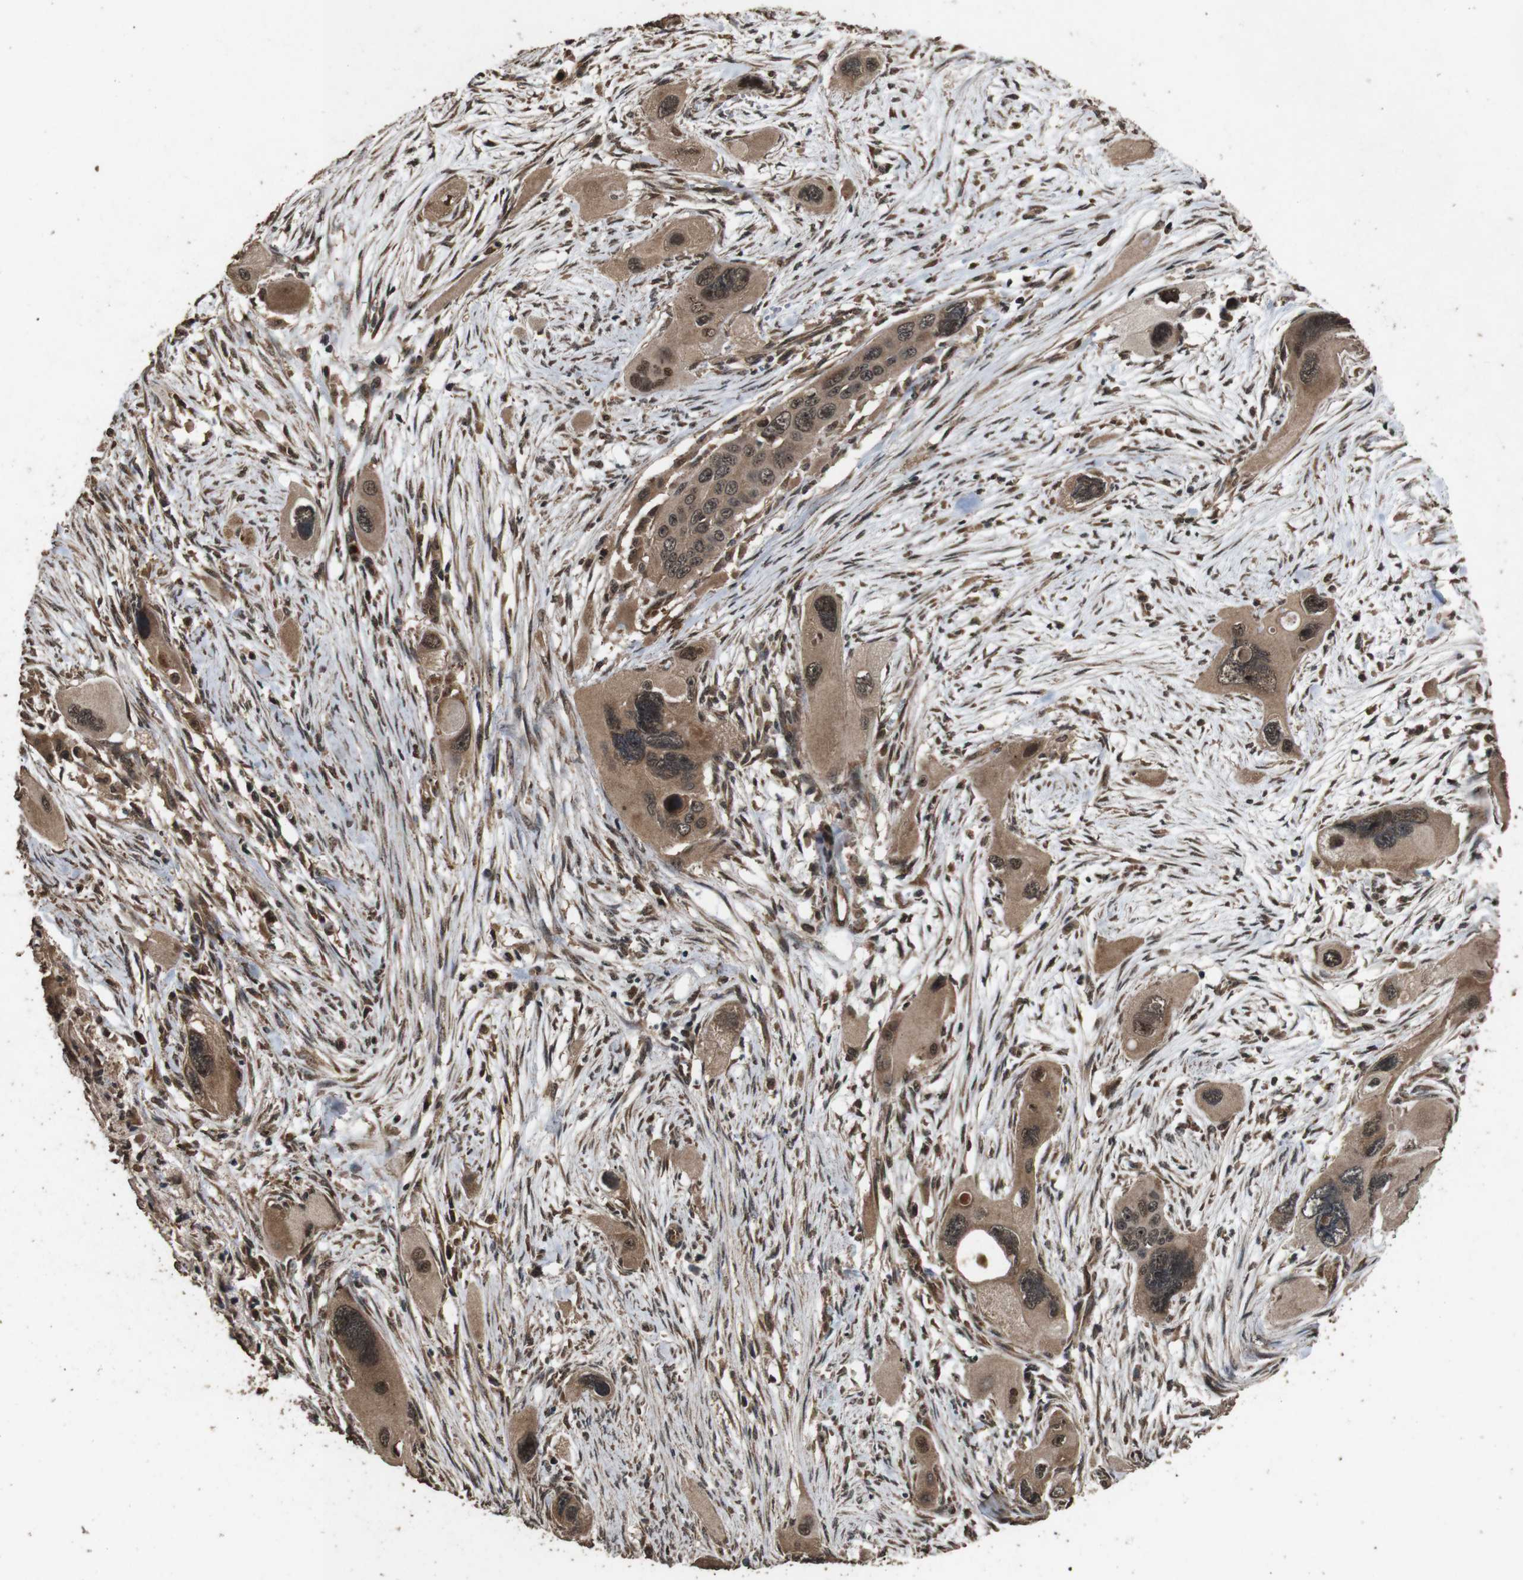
{"staining": {"intensity": "moderate", "quantity": ">75%", "location": "cytoplasmic/membranous"}, "tissue": "pancreatic cancer", "cell_type": "Tumor cells", "image_type": "cancer", "snomed": [{"axis": "morphology", "description": "Adenocarcinoma, NOS"}, {"axis": "topography", "description": "Pancreas"}], "caption": "Moderate cytoplasmic/membranous expression is appreciated in about >75% of tumor cells in pancreatic cancer (adenocarcinoma).", "gene": "RRAS2", "patient": {"sex": "male", "age": 73}}